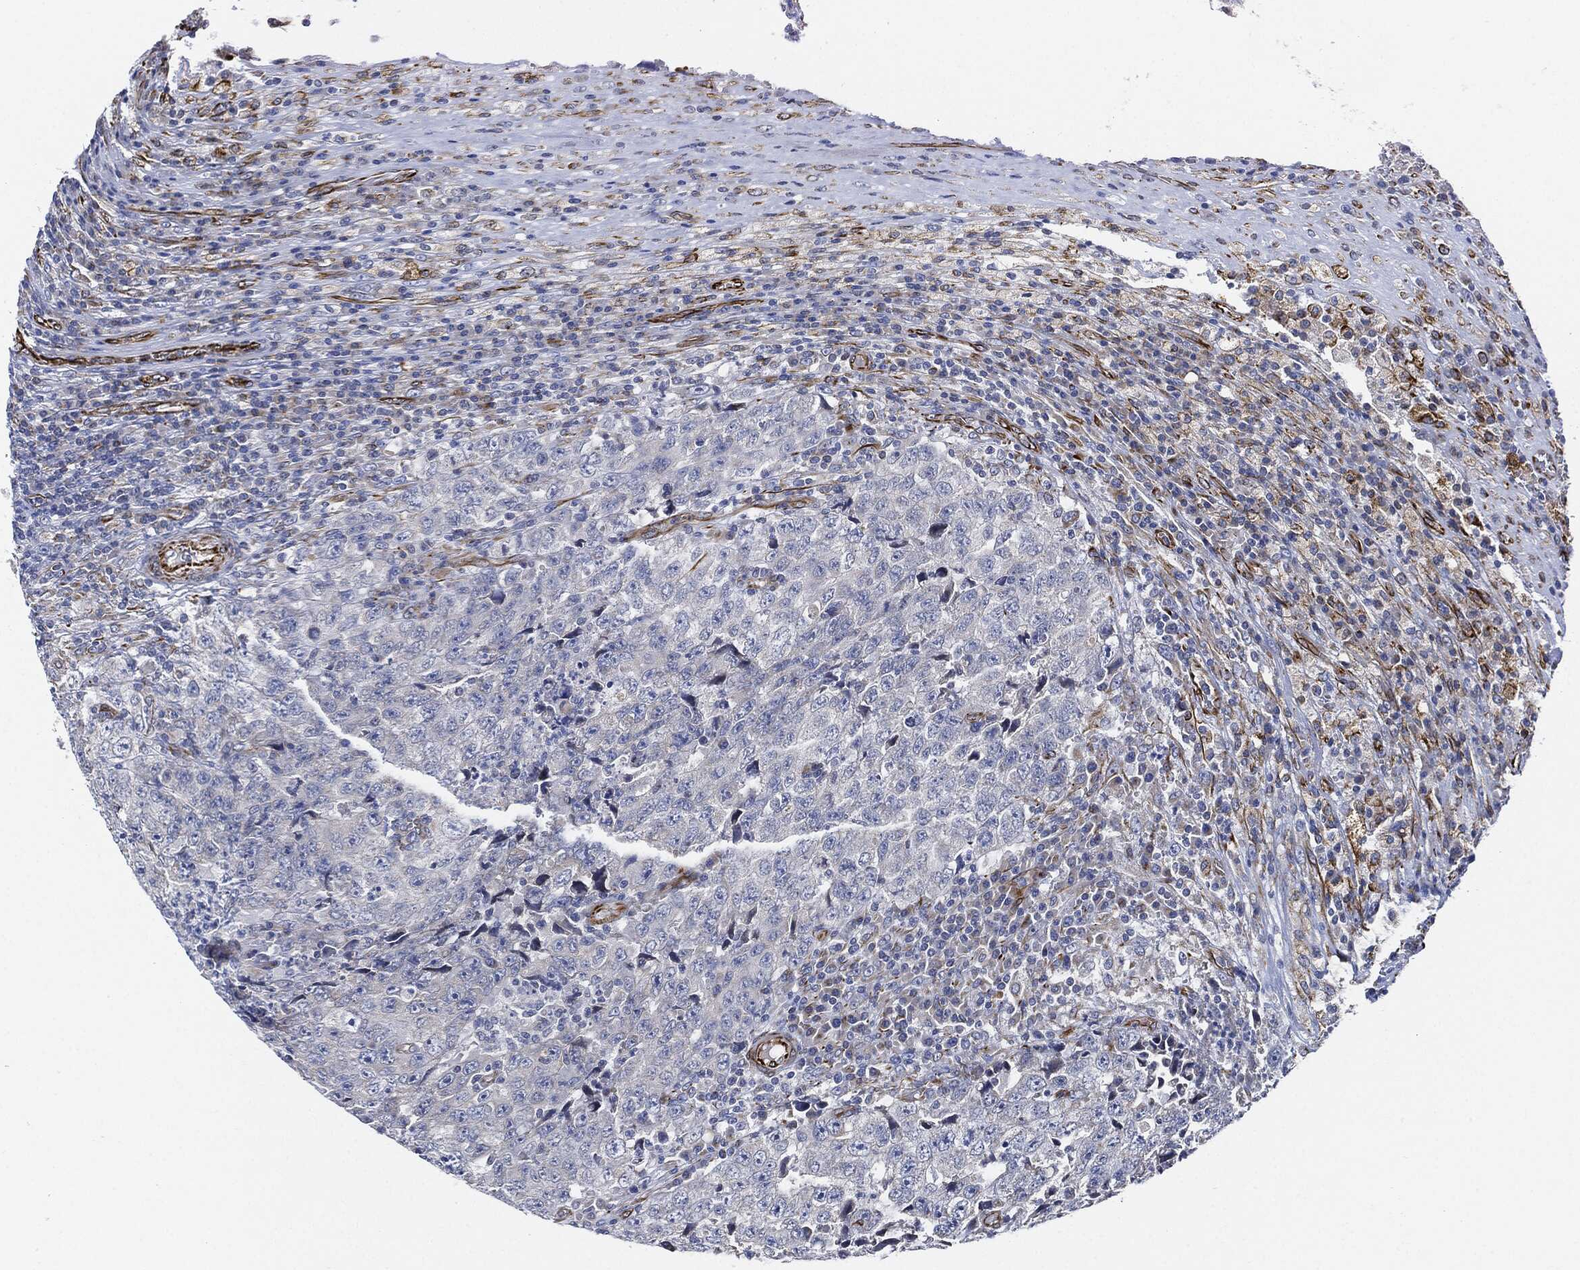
{"staining": {"intensity": "negative", "quantity": "none", "location": "none"}, "tissue": "testis cancer", "cell_type": "Tumor cells", "image_type": "cancer", "snomed": [{"axis": "morphology", "description": "Necrosis, NOS"}, {"axis": "morphology", "description": "Carcinoma, Embryonal, NOS"}, {"axis": "topography", "description": "Testis"}], "caption": "Protein analysis of embryonal carcinoma (testis) shows no significant expression in tumor cells.", "gene": "THSD1", "patient": {"sex": "male", "age": 19}}